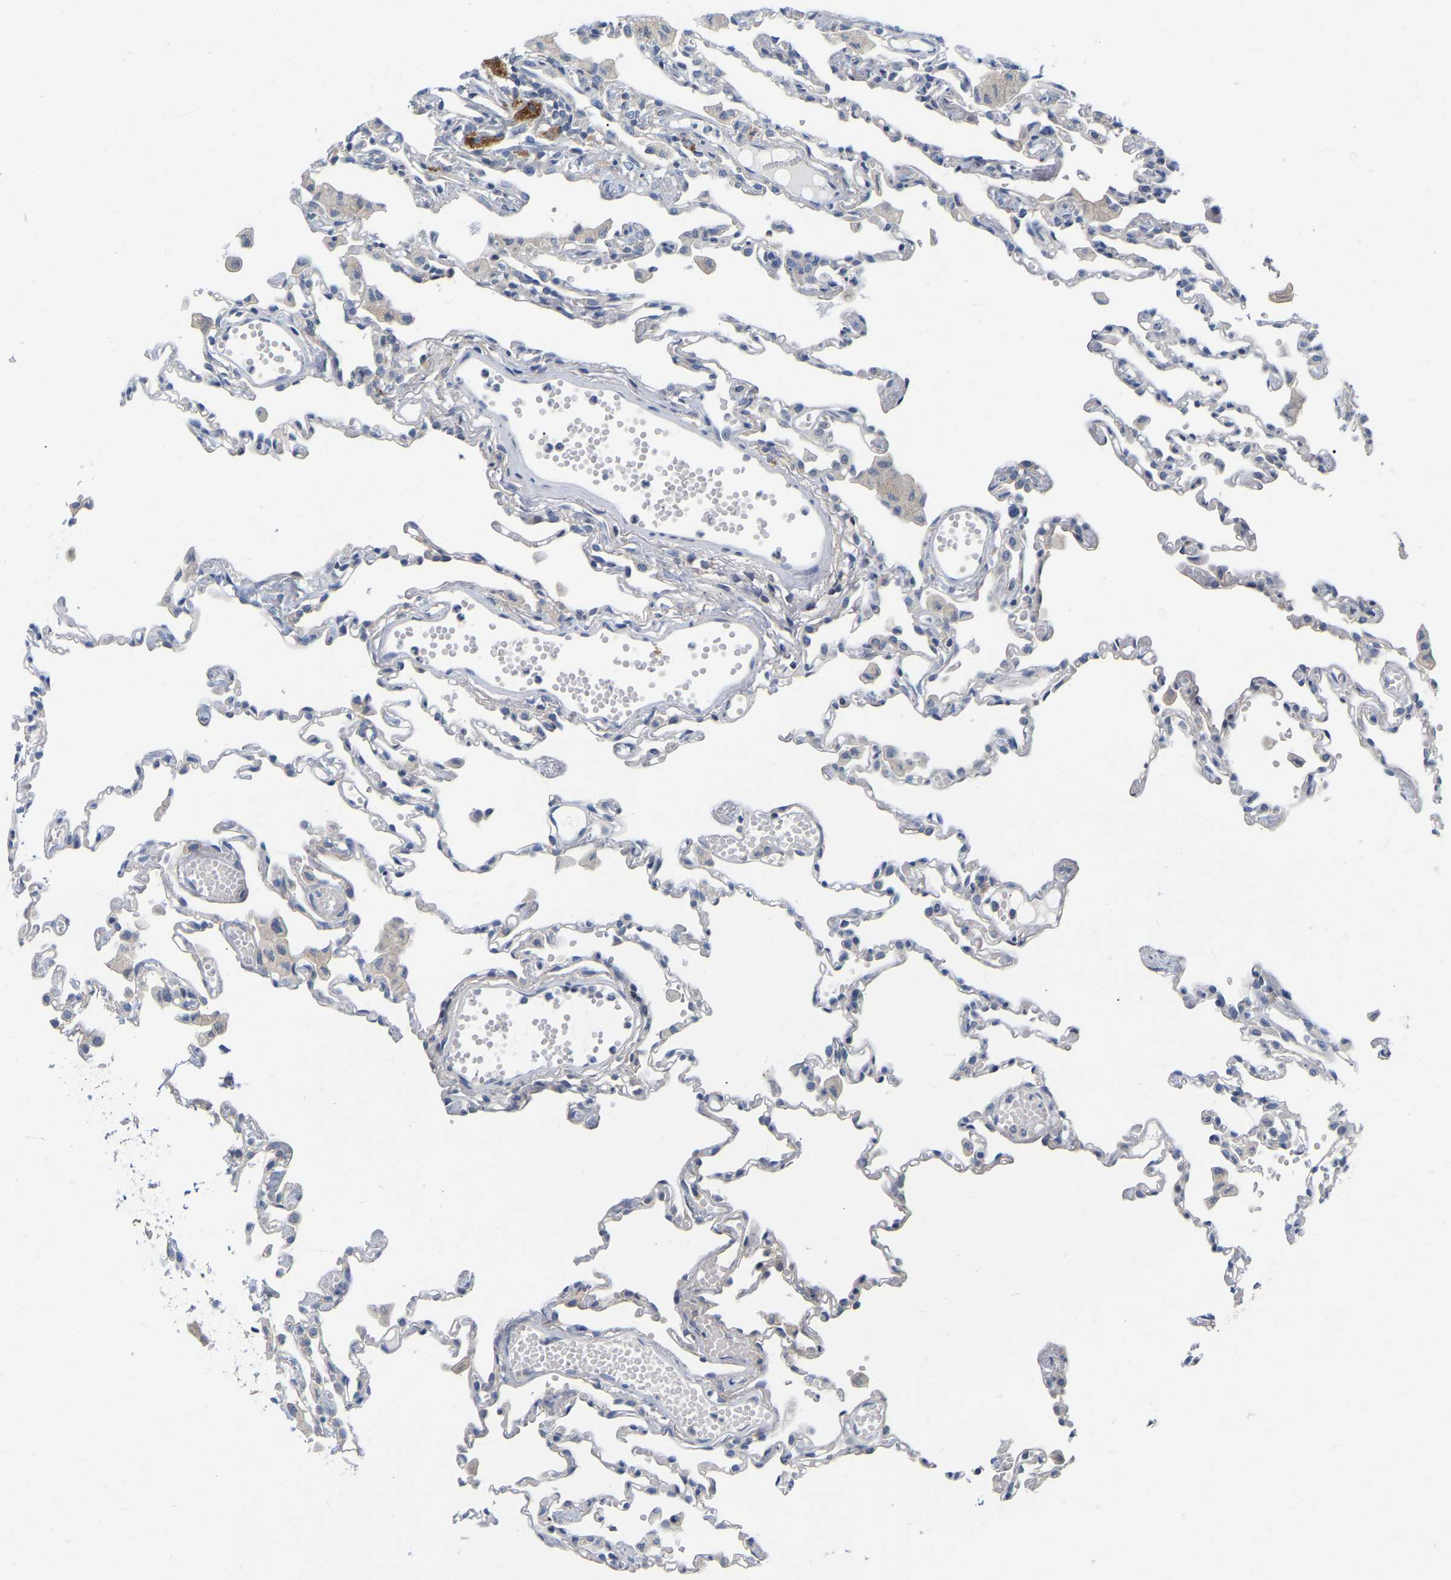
{"staining": {"intensity": "negative", "quantity": "none", "location": "none"}, "tissue": "lung", "cell_type": "Alveolar cells", "image_type": "normal", "snomed": [{"axis": "morphology", "description": "Normal tissue, NOS"}, {"axis": "topography", "description": "Bronchus"}, {"axis": "topography", "description": "Lung"}], "caption": "The IHC photomicrograph has no significant staining in alveolar cells of lung.", "gene": "WIPI2", "patient": {"sex": "female", "age": 49}}